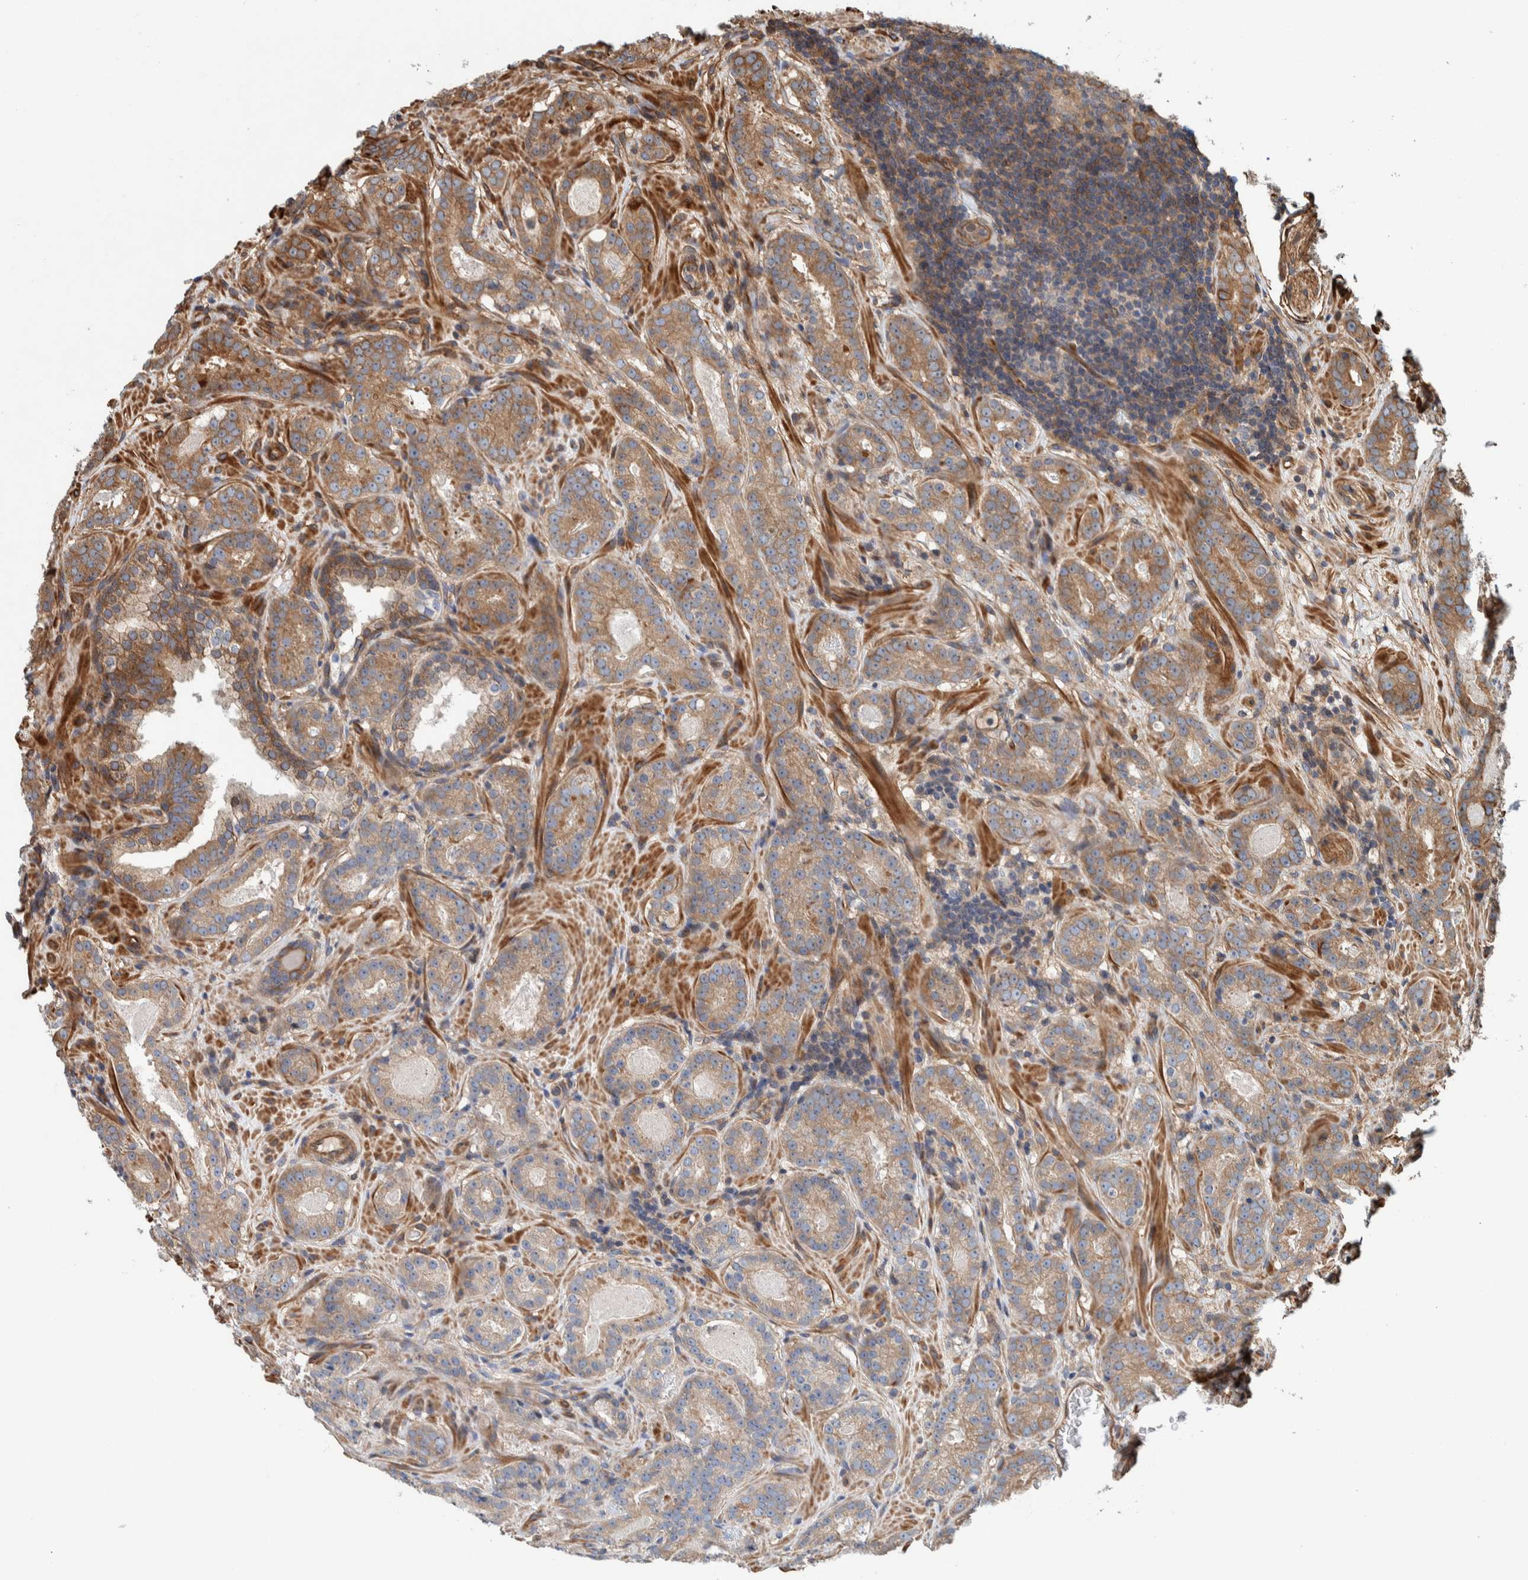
{"staining": {"intensity": "weak", "quantity": ">75%", "location": "cytoplasmic/membranous"}, "tissue": "prostate cancer", "cell_type": "Tumor cells", "image_type": "cancer", "snomed": [{"axis": "morphology", "description": "Adenocarcinoma, Low grade"}, {"axis": "topography", "description": "Prostate"}], "caption": "Immunohistochemical staining of prostate cancer shows low levels of weak cytoplasmic/membranous expression in approximately >75% of tumor cells.", "gene": "PKD1L1", "patient": {"sex": "male", "age": 69}}